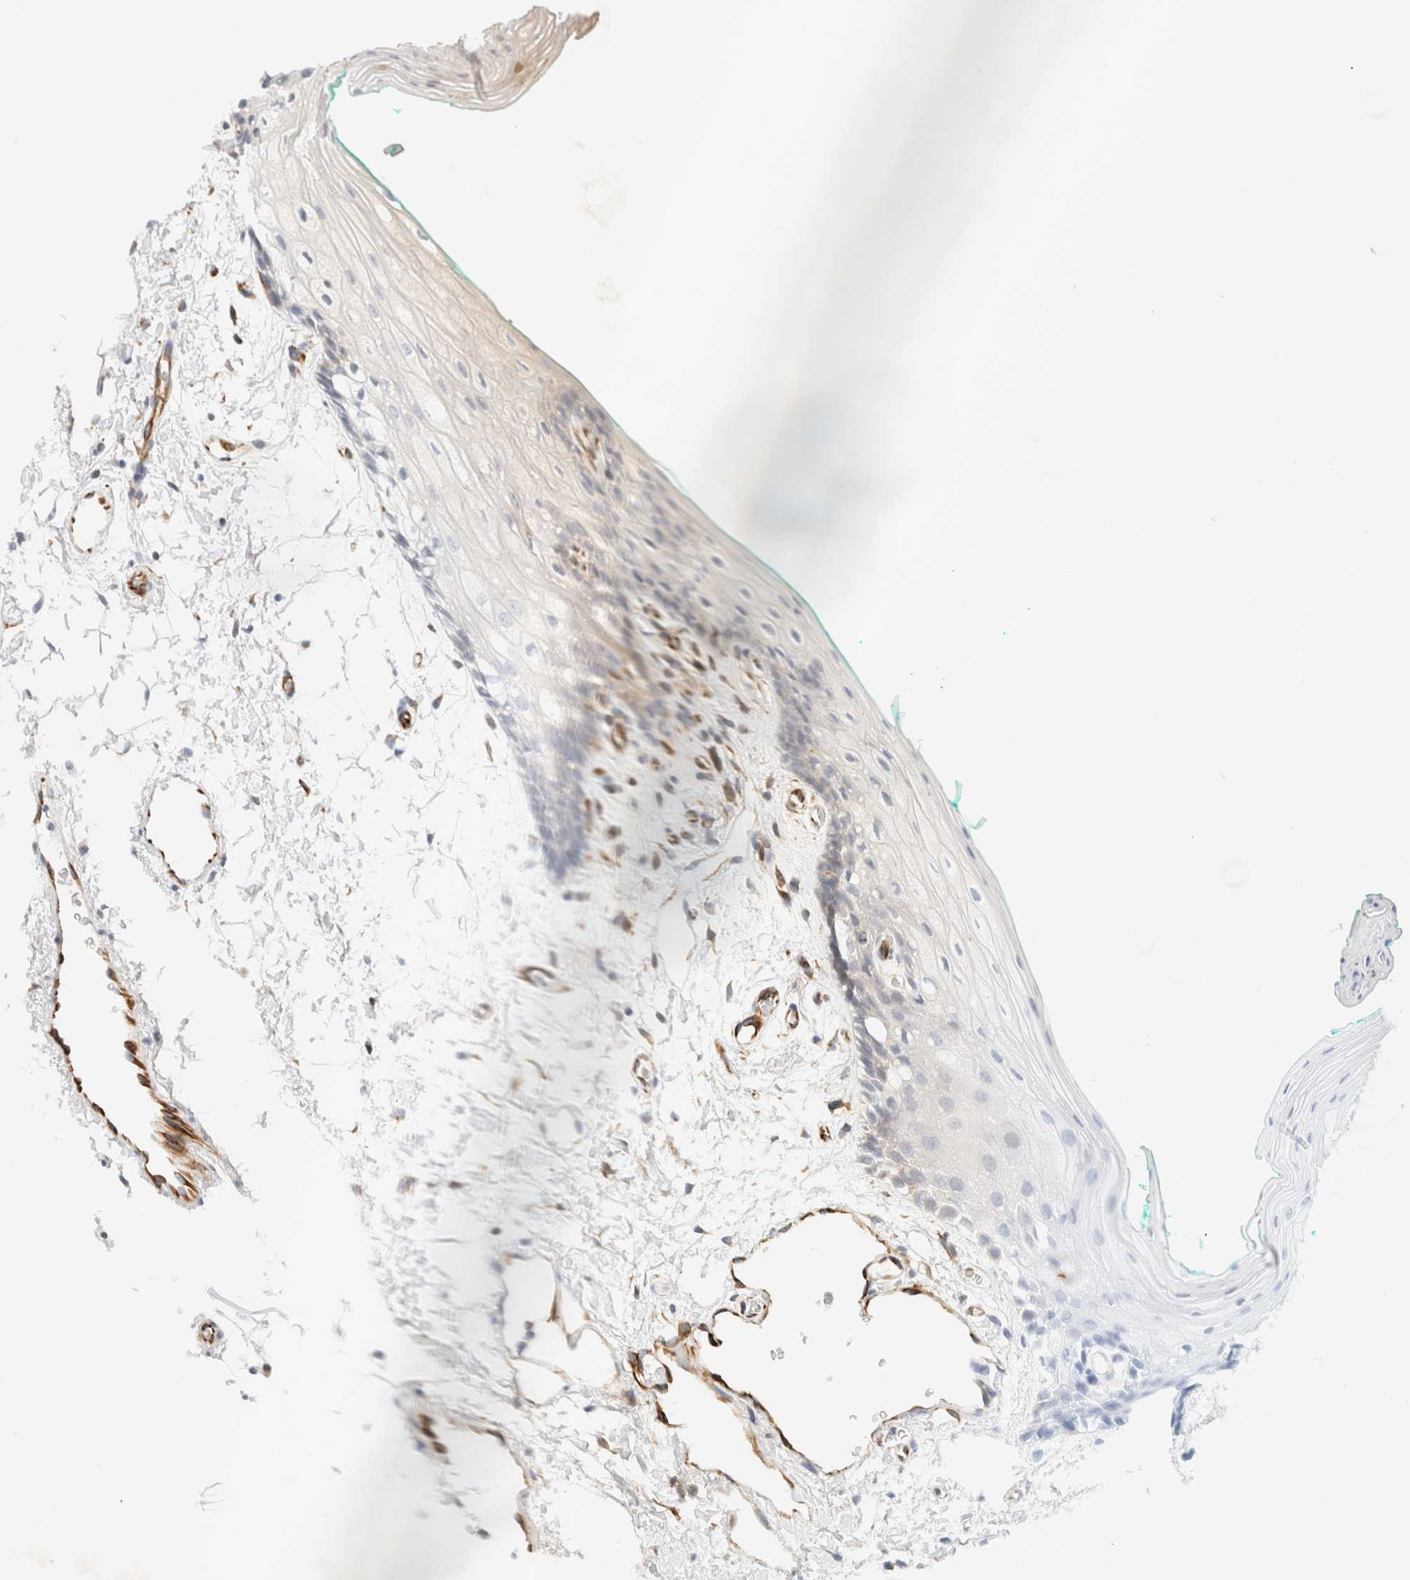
{"staining": {"intensity": "negative", "quantity": "none", "location": "none"}, "tissue": "oral mucosa", "cell_type": "Squamous epithelial cells", "image_type": "normal", "snomed": [{"axis": "morphology", "description": "Normal tissue, NOS"}, {"axis": "topography", "description": "Skeletal muscle"}, {"axis": "topography", "description": "Oral tissue"}, {"axis": "topography", "description": "Peripheral nerve tissue"}], "caption": "Immunohistochemistry (IHC) histopathology image of benign human oral mucosa stained for a protein (brown), which demonstrates no expression in squamous epithelial cells.", "gene": "SLC25A48", "patient": {"sex": "female", "age": 84}}